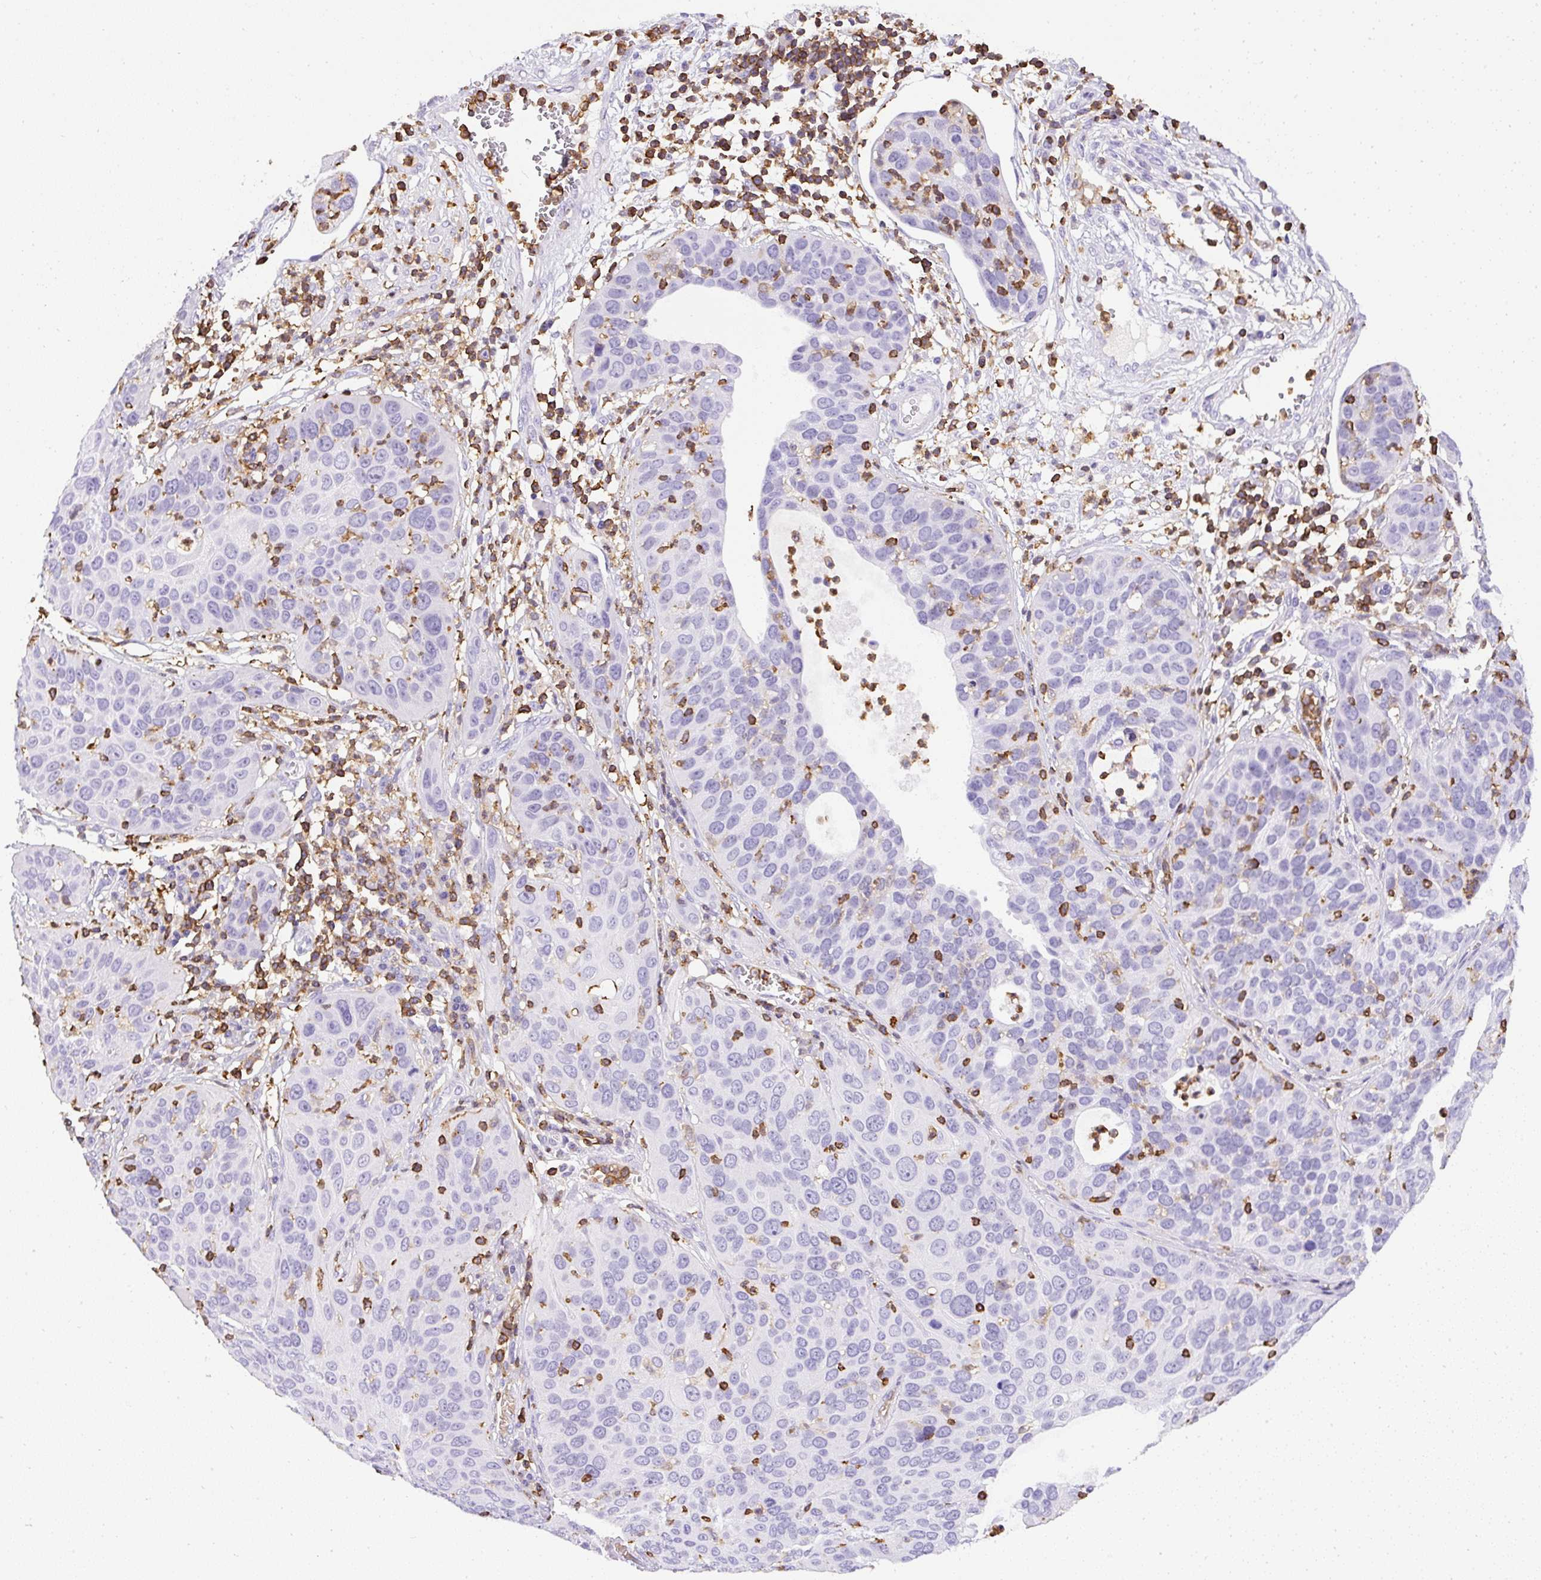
{"staining": {"intensity": "negative", "quantity": "none", "location": "none"}, "tissue": "cervical cancer", "cell_type": "Tumor cells", "image_type": "cancer", "snomed": [{"axis": "morphology", "description": "Squamous cell carcinoma, NOS"}, {"axis": "topography", "description": "Cervix"}], "caption": "This photomicrograph is of squamous cell carcinoma (cervical) stained with IHC to label a protein in brown with the nuclei are counter-stained blue. There is no positivity in tumor cells.", "gene": "FAM228B", "patient": {"sex": "female", "age": 36}}